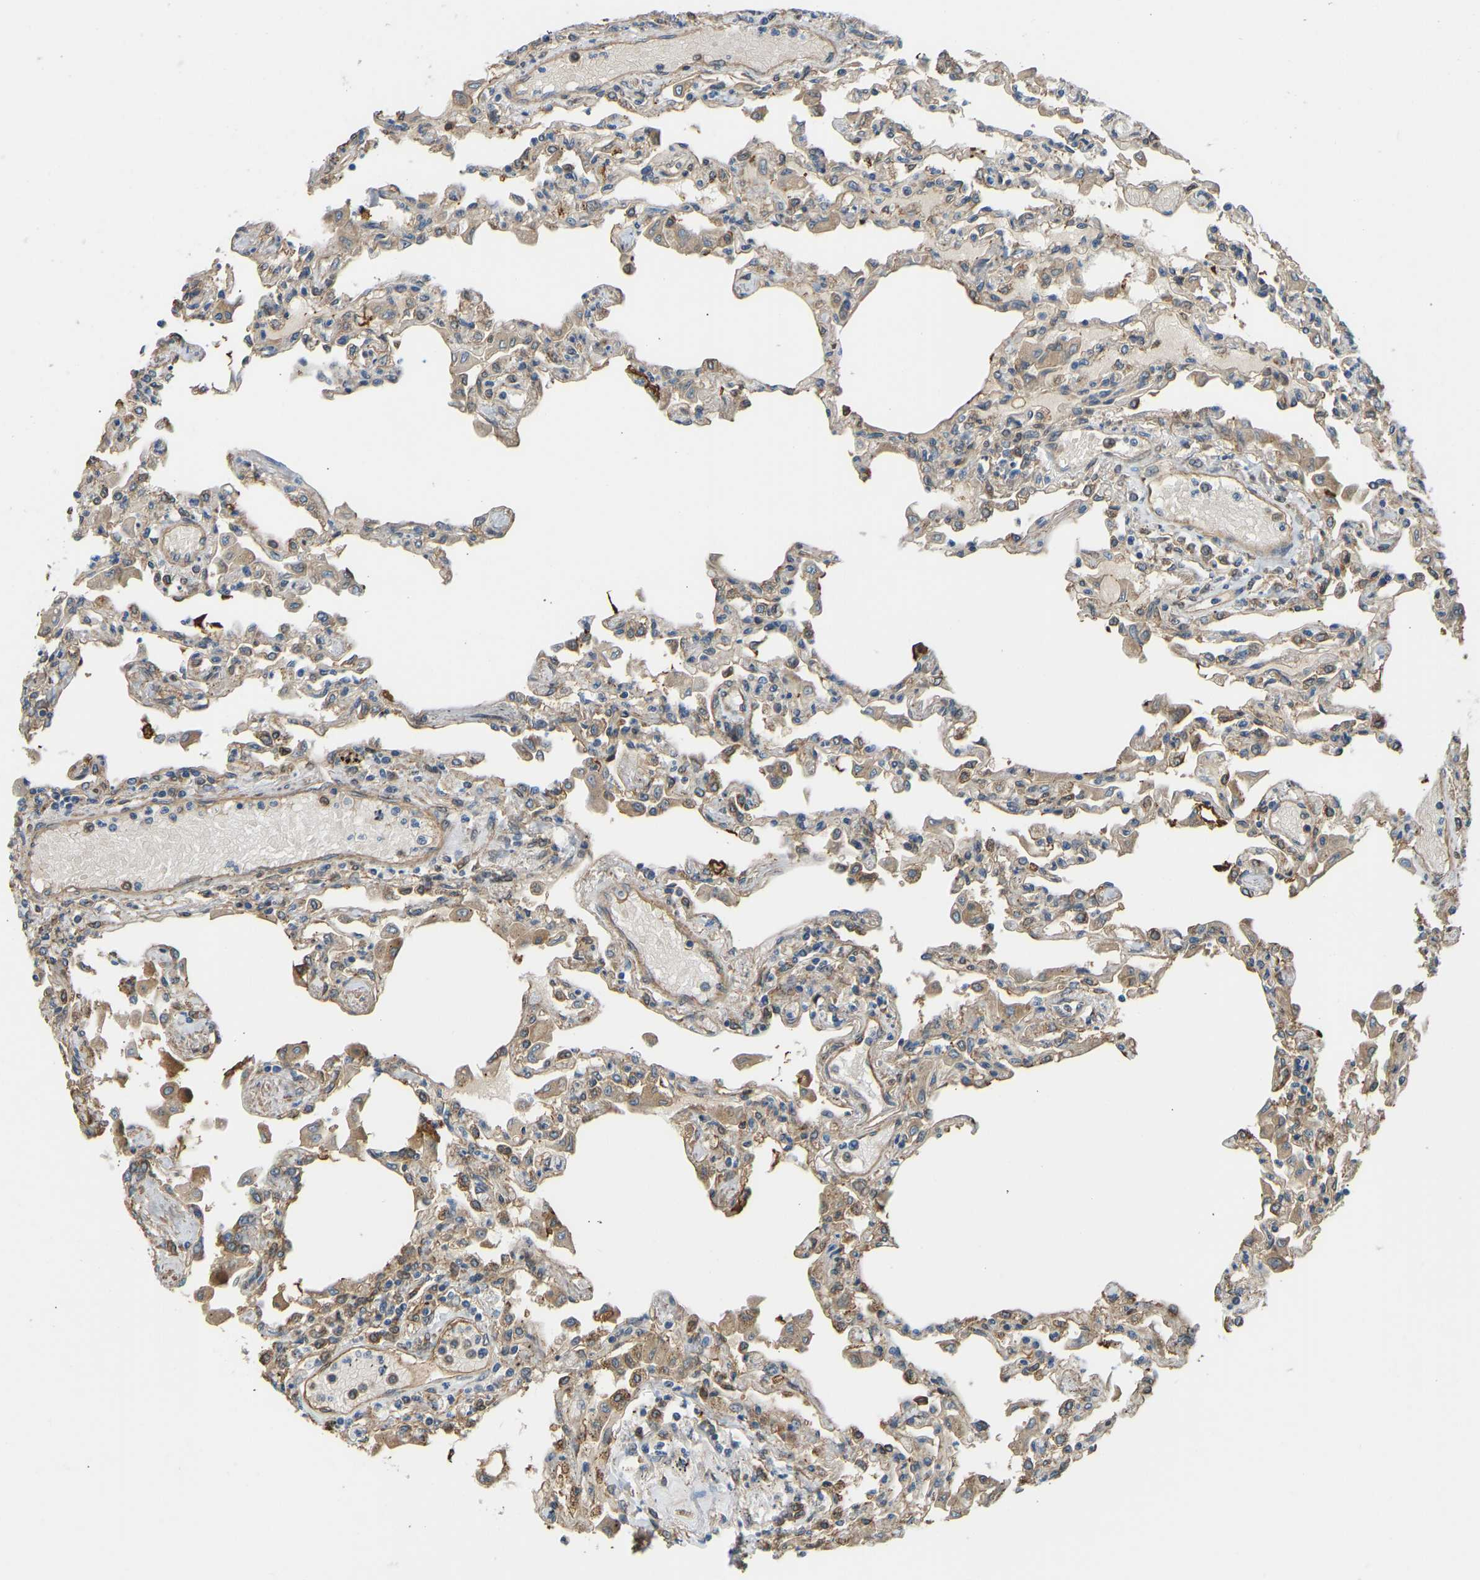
{"staining": {"intensity": "moderate", "quantity": "25%-75%", "location": "cytoplasmic/membranous"}, "tissue": "lung", "cell_type": "Alveolar cells", "image_type": "normal", "snomed": [{"axis": "morphology", "description": "Normal tissue, NOS"}, {"axis": "topography", "description": "Bronchus"}, {"axis": "topography", "description": "Lung"}], "caption": "Protein analysis of benign lung demonstrates moderate cytoplasmic/membranous positivity in approximately 25%-75% of alveolar cells. The staining is performed using DAB brown chromogen to label protein expression. The nuclei are counter-stained blue using hematoxylin.", "gene": "OS9", "patient": {"sex": "female", "age": 49}}